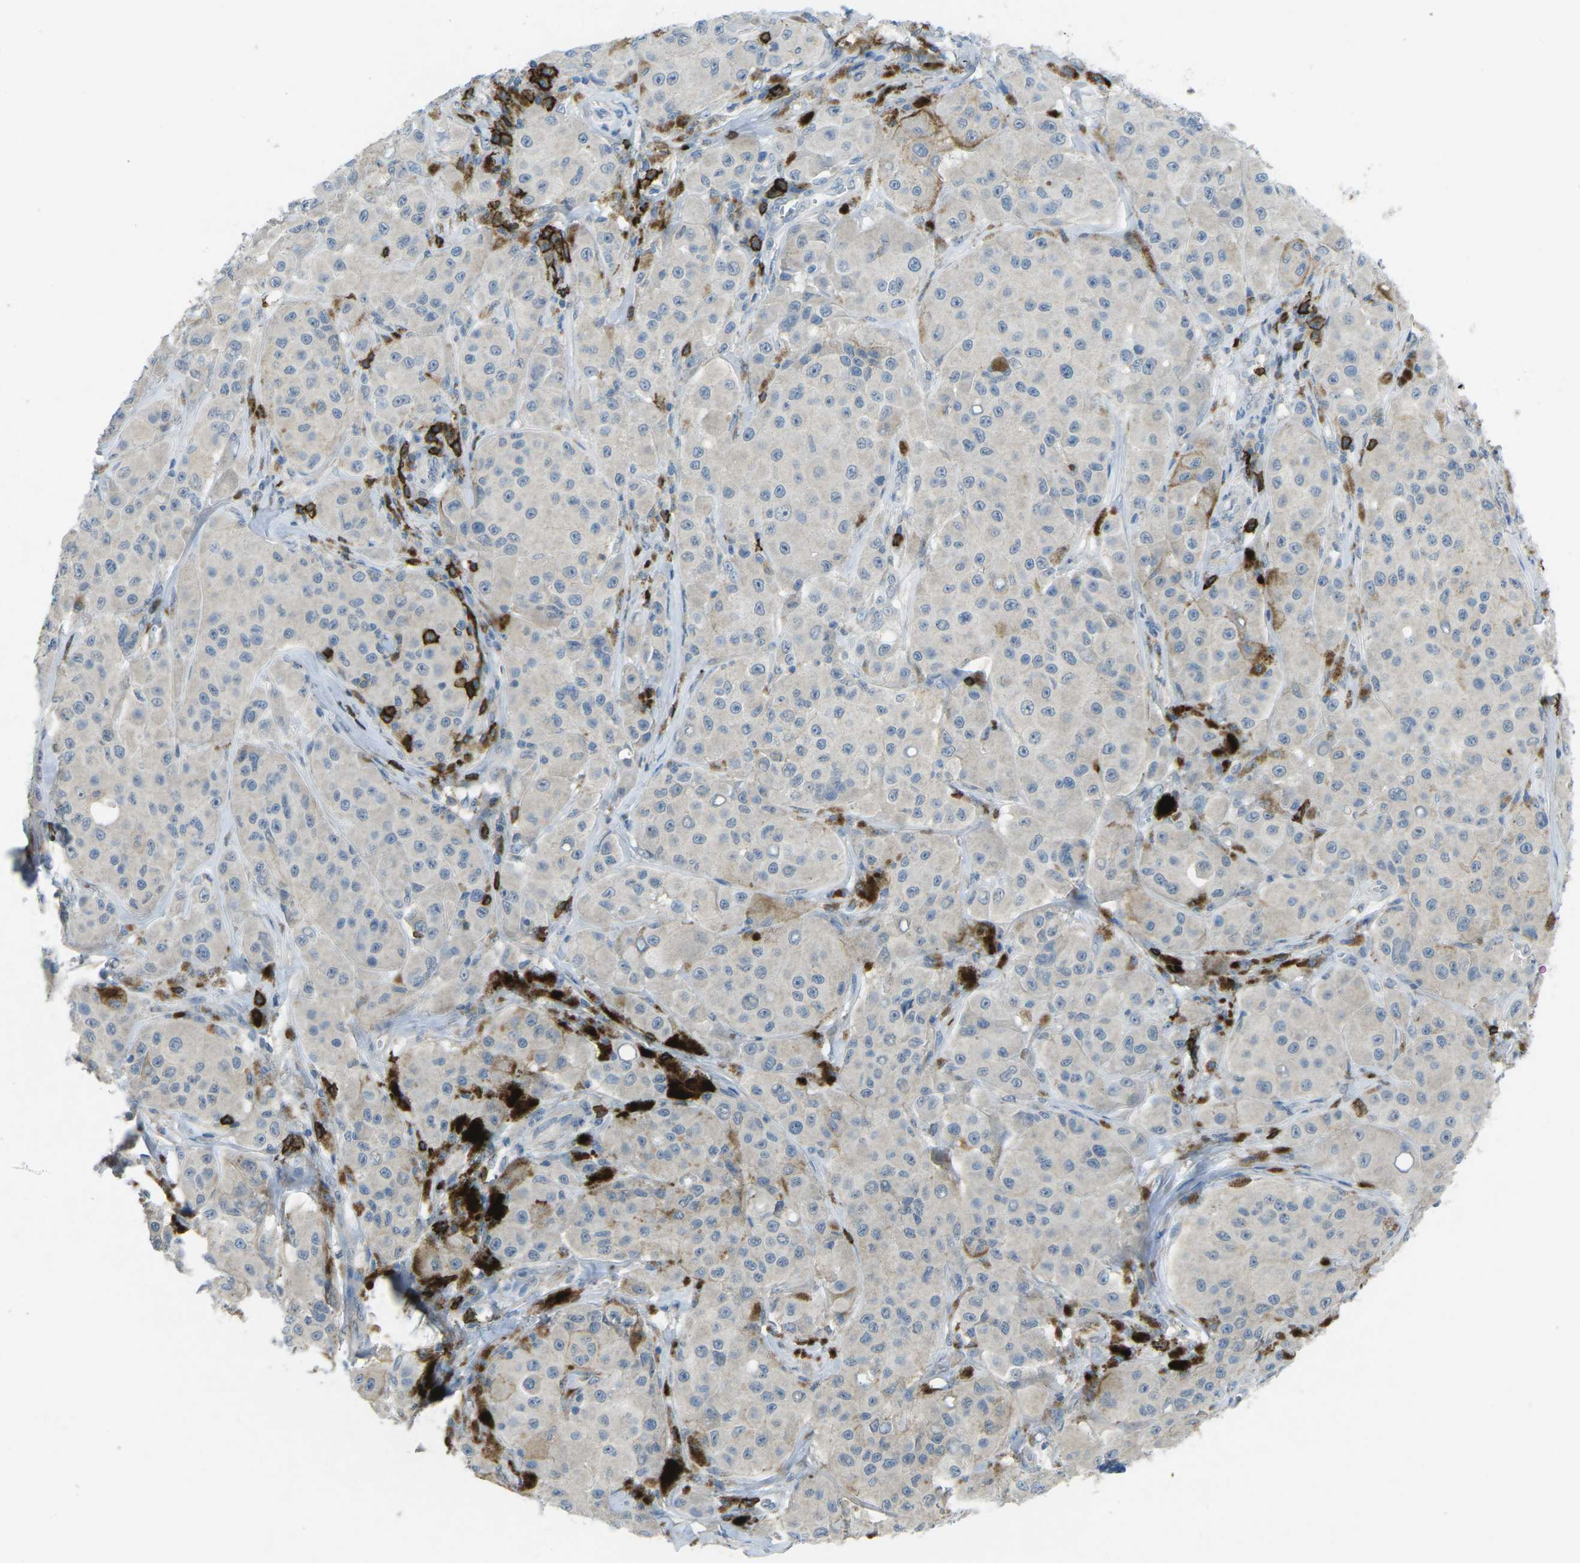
{"staining": {"intensity": "negative", "quantity": "none", "location": "none"}, "tissue": "melanoma", "cell_type": "Tumor cells", "image_type": "cancer", "snomed": [{"axis": "morphology", "description": "Malignant melanoma, NOS"}, {"axis": "topography", "description": "Skin"}], "caption": "Tumor cells show no significant staining in melanoma.", "gene": "CD19", "patient": {"sex": "male", "age": 84}}